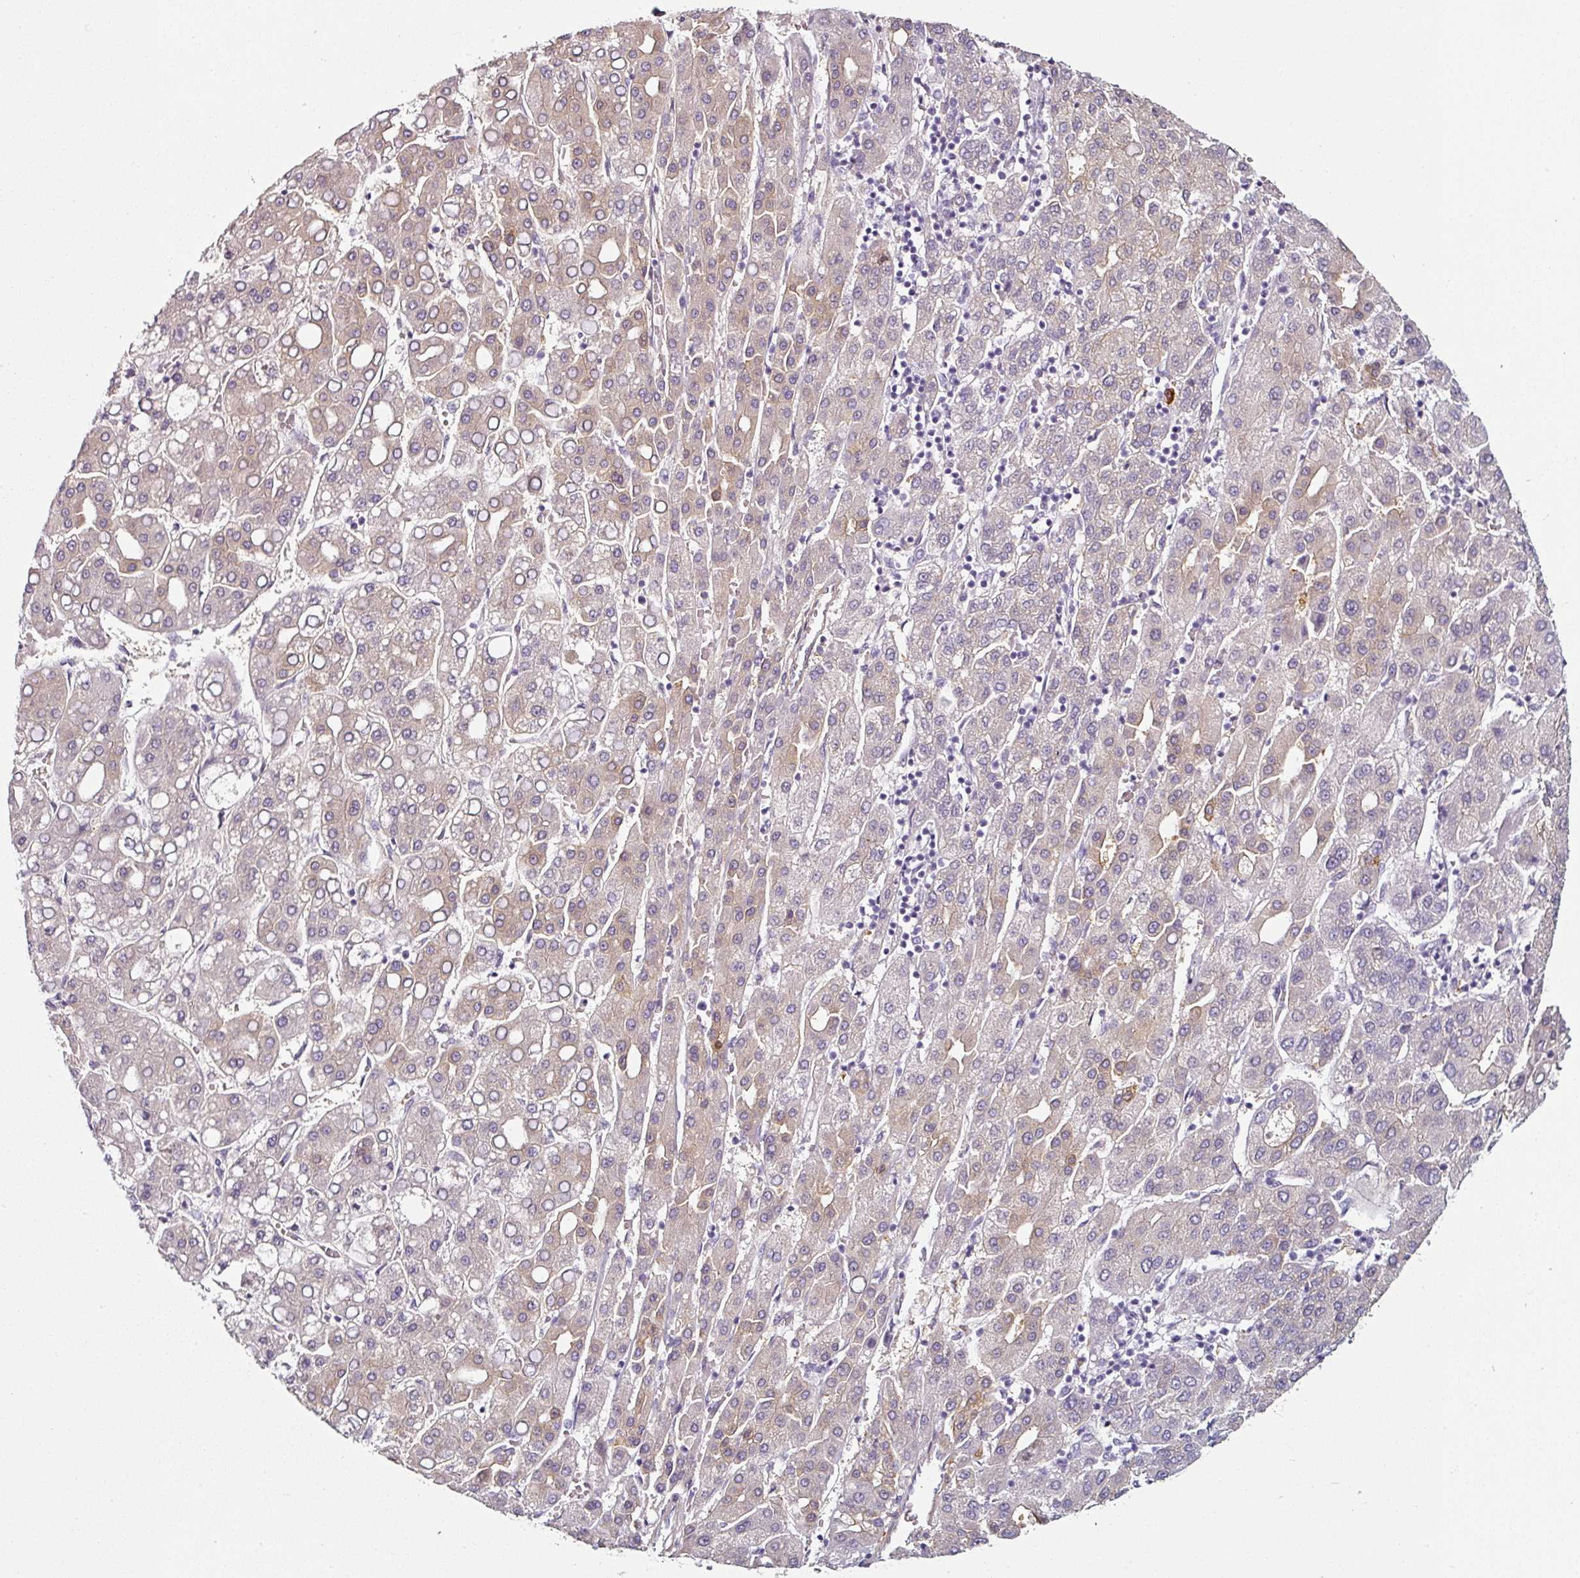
{"staining": {"intensity": "weak", "quantity": "25%-75%", "location": "cytoplasmic/membranous"}, "tissue": "liver cancer", "cell_type": "Tumor cells", "image_type": "cancer", "snomed": [{"axis": "morphology", "description": "Carcinoma, Hepatocellular, NOS"}, {"axis": "topography", "description": "Liver"}], "caption": "Tumor cells reveal low levels of weak cytoplasmic/membranous expression in approximately 25%-75% of cells in human liver hepatocellular carcinoma.", "gene": "CAP2", "patient": {"sex": "male", "age": 65}}